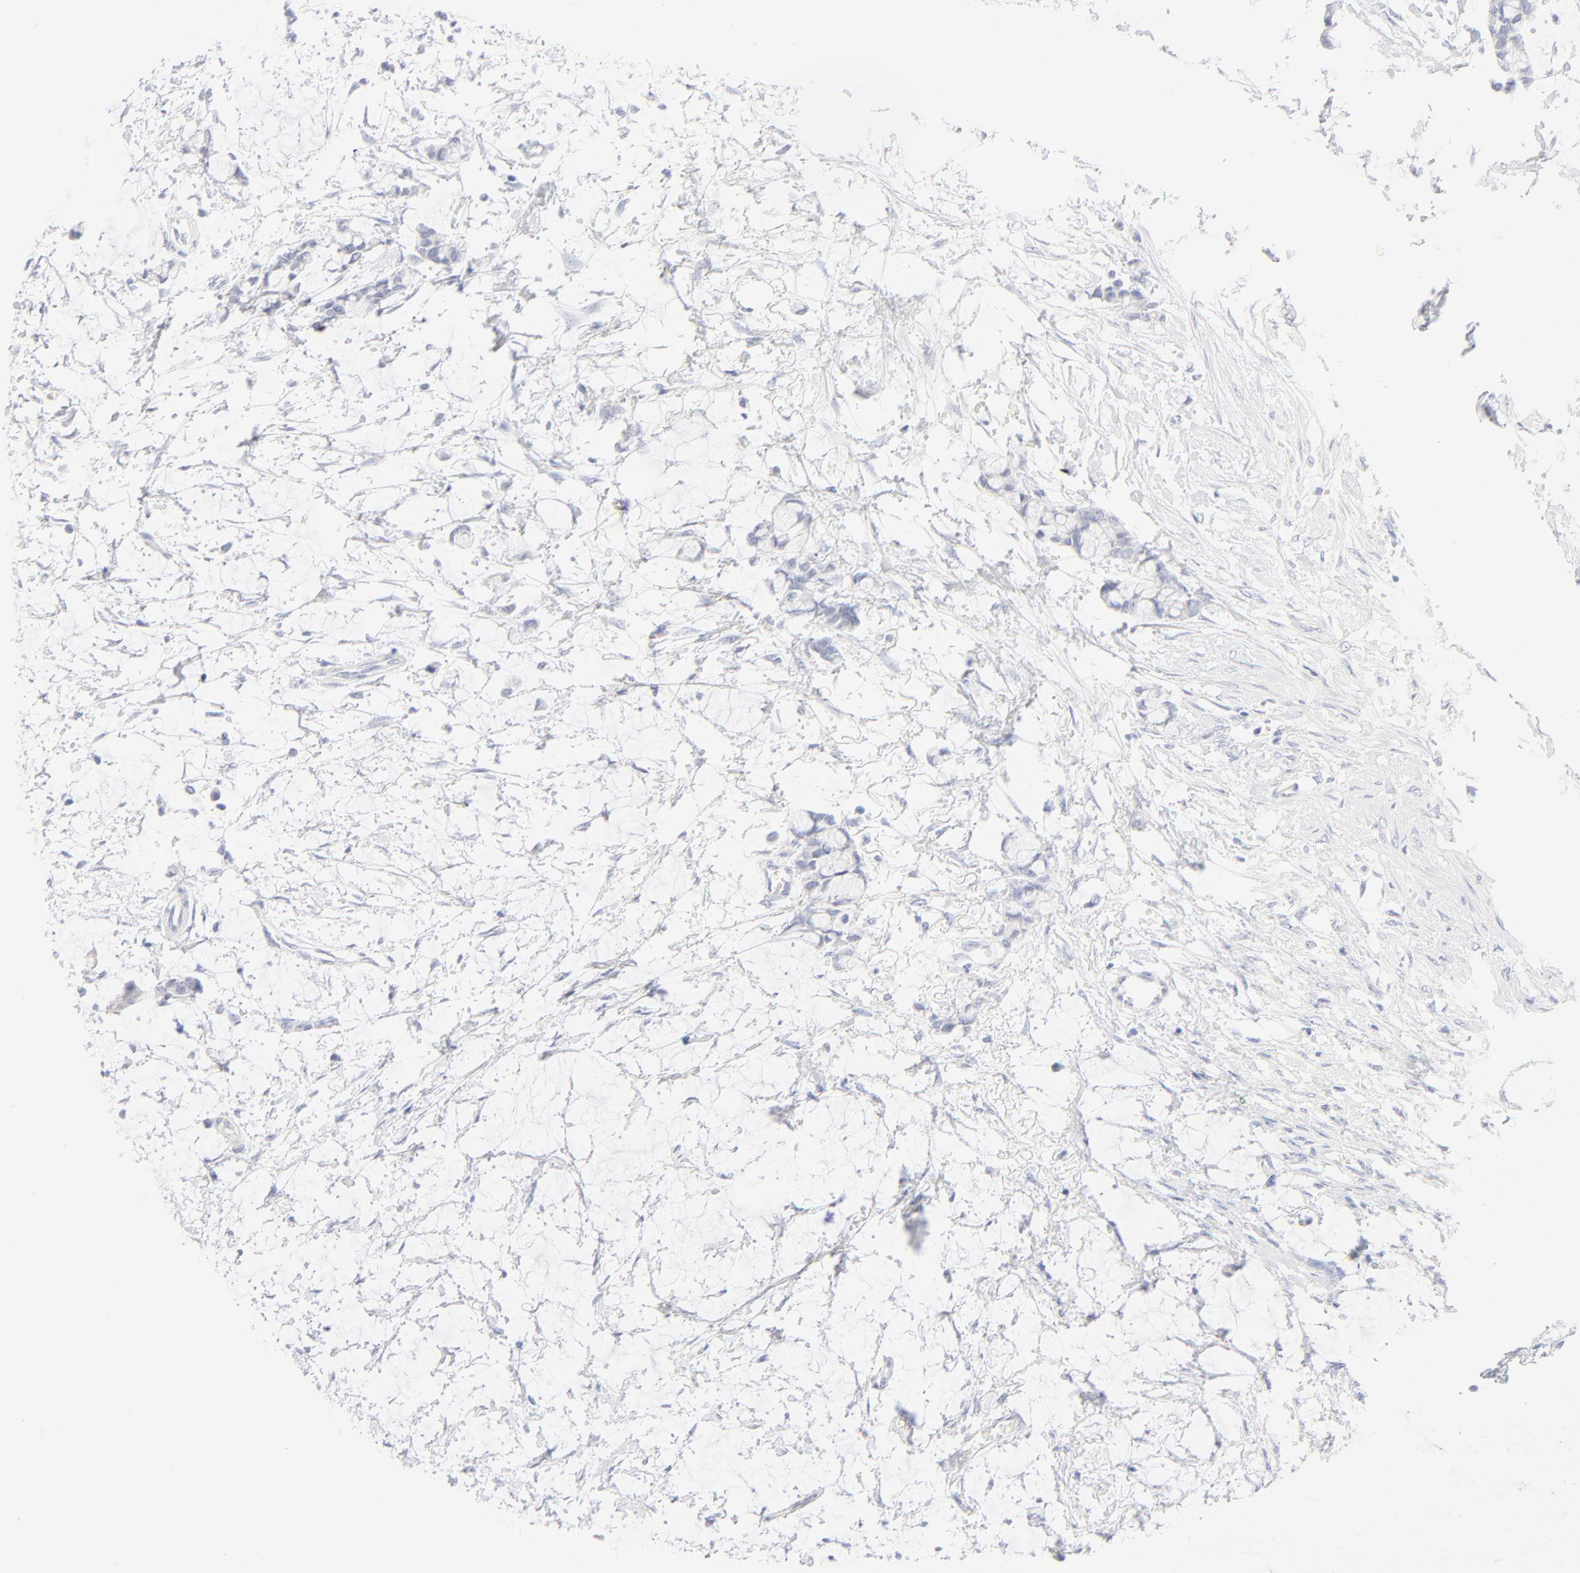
{"staining": {"intensity": "negative", "quantity": "none", "location": "none"}, "tissue": "colorectal cancer", "cell_type": "Tumor cells", "image_type": "cancer", "snomed": [{"axis": "morphology", "description": "Normal tissue, NOS"}, {"axis": "morphology", "description": "Adenocarcinoma, NOS"}, {"axis": "topography", "description": "Colon"}, {"axis": "topography", "description": "Peripheral nerve tissue"}], "caption": "This is an IHC image of colorectal cancer. There is no staining in tumor cells.", "gene": "ONECUT1", "patient": {"sex": "male", "age": 14}}